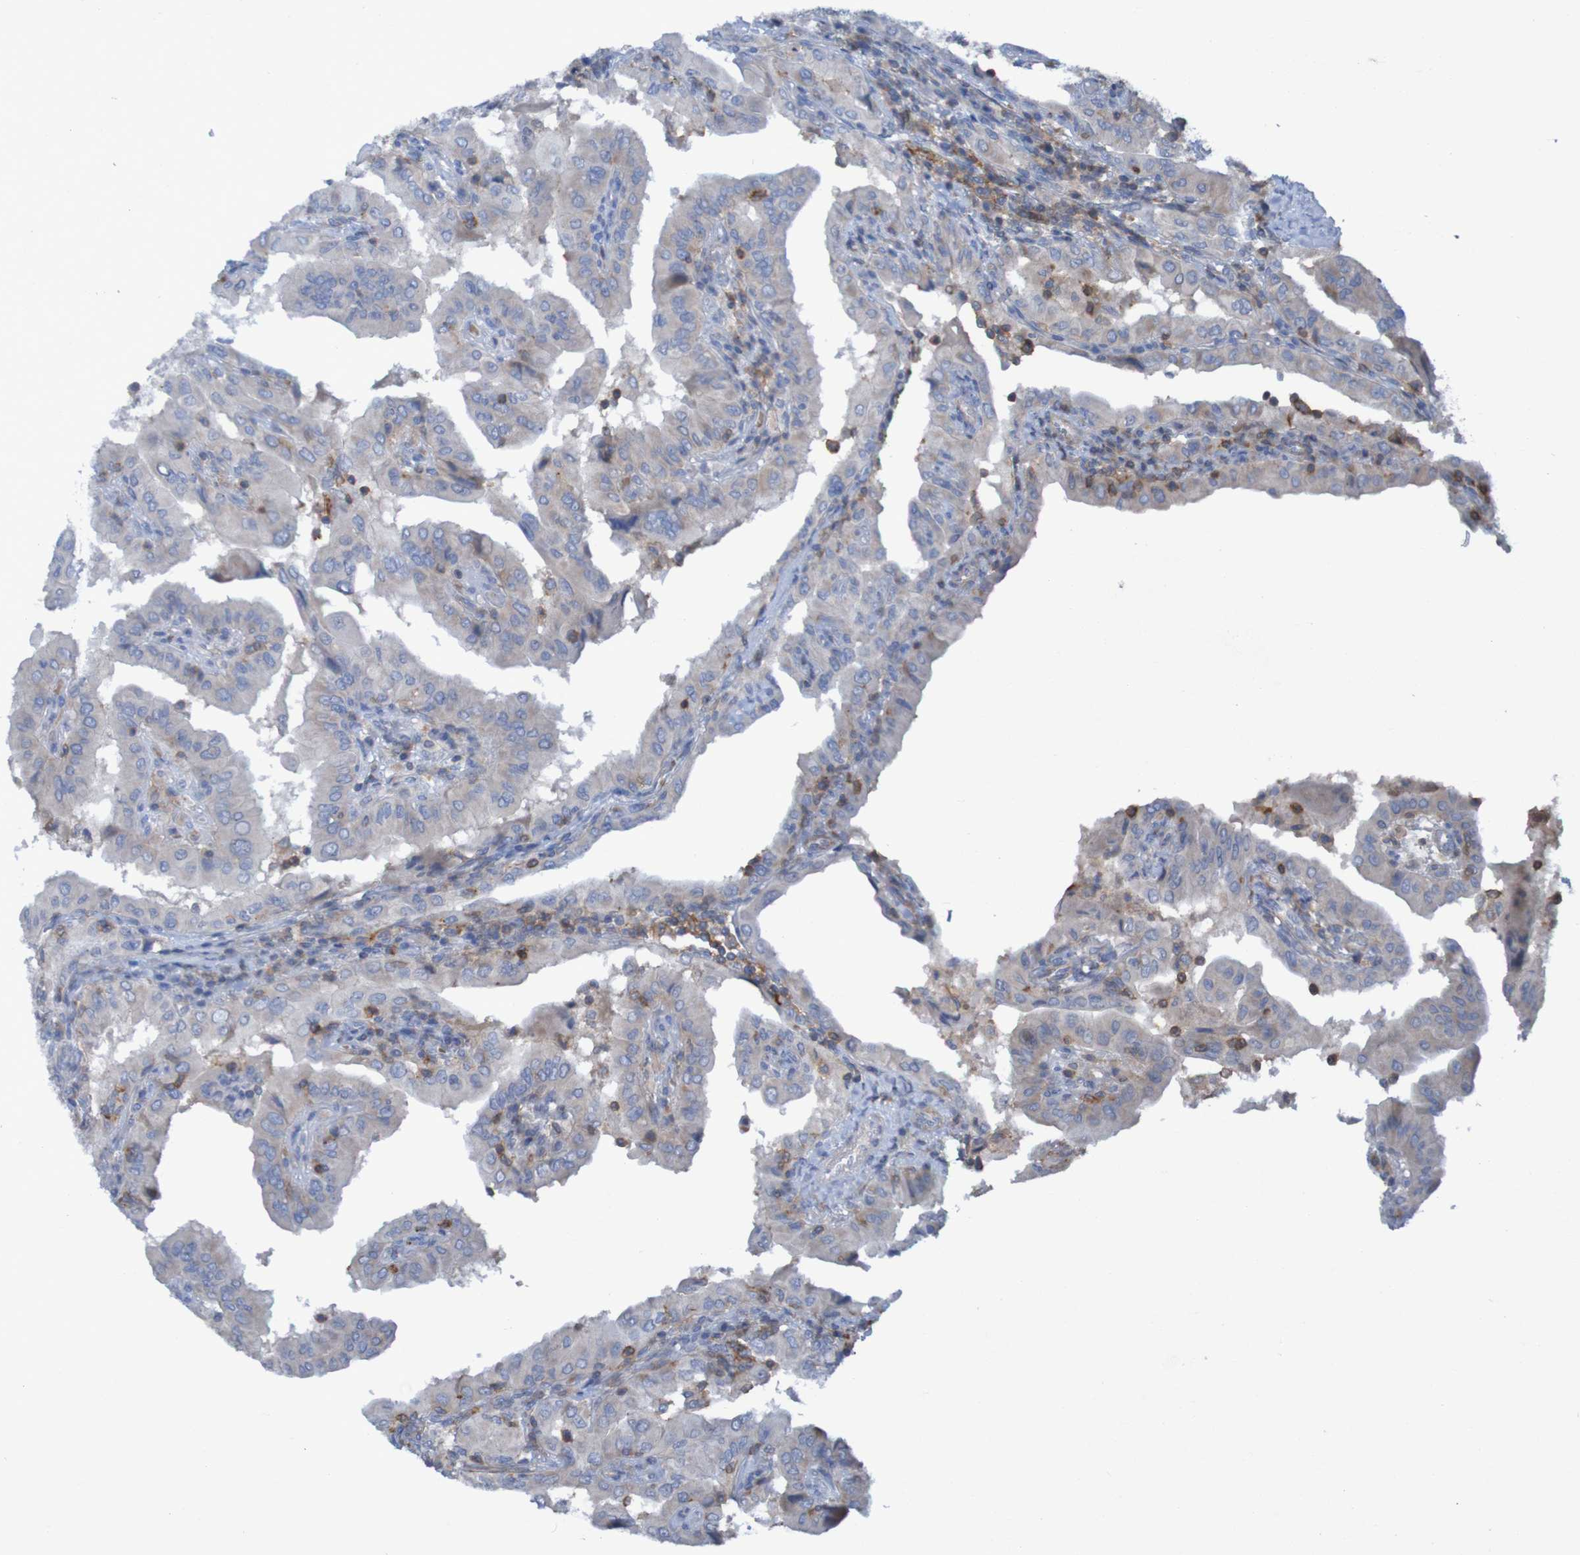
{"staining": {"intensity": "negative", "quantity": "none", "location": "none"}, "tissue": "thyroid cancer", "cell_type": "Tumor cells", "image_type": "cancer", "snomed": [{"axis": "morphology", "description": "Papillary adenocarcinoma, NOS"}, {"axis": "topography", "description": "Thyroid gland"}], "caption": "DAB (3,3'-diaminobenzidine) immunohistochemical staining of thyroid cancer (papillary adenocarcinoma) demonstrates no significant positivity in tumor cells.", "gene": "PDGFB", "patient": {"sex": "male", "age": 33}}